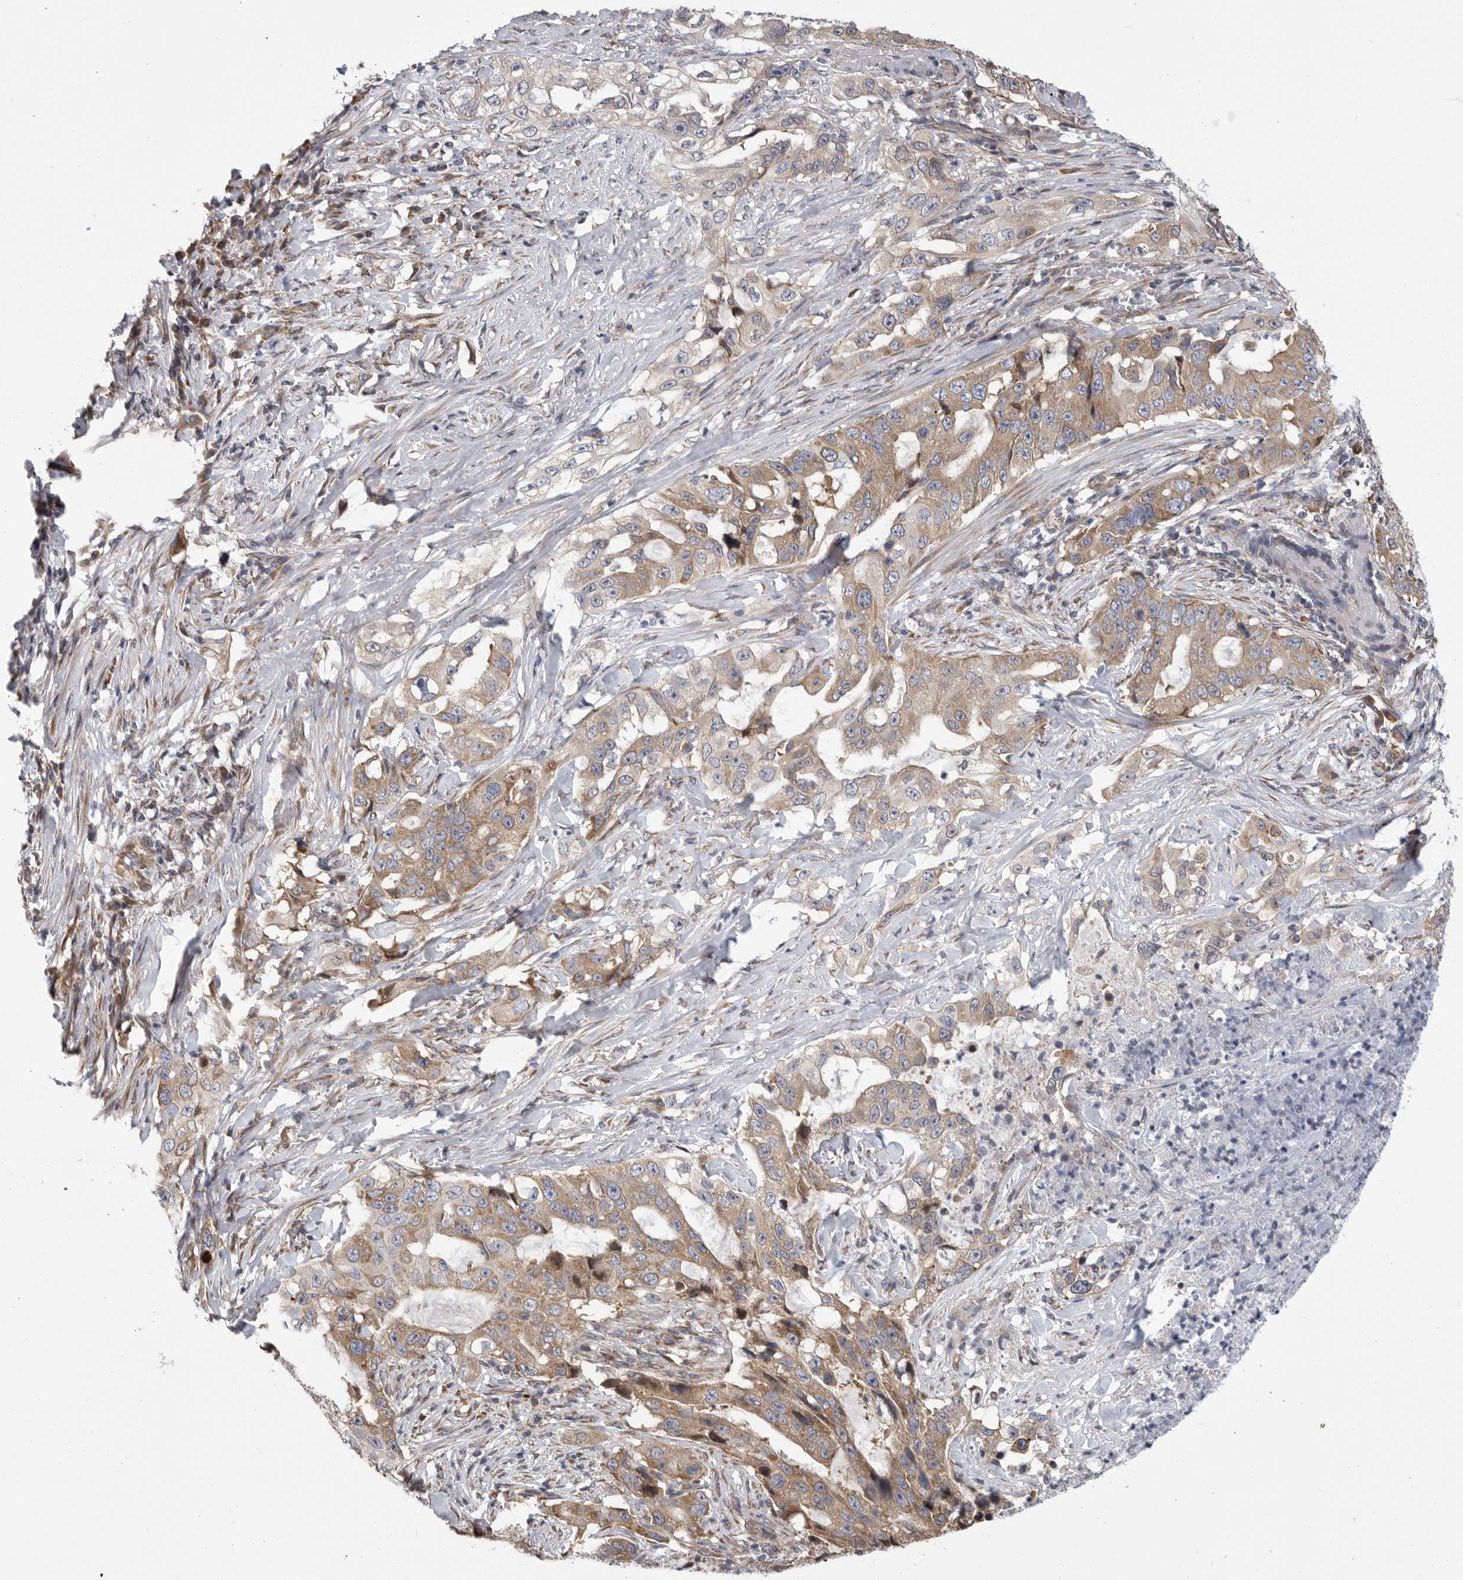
{"staining": {"intensity": "moderate", "quantity": ">75%", "location": "cytoplasmic/membranous"}, "tissue": "lung cancer", "cell_type": "Tumor cells", "image_type": "cancer", "snomed": [{"axis": "morphology", "description": "Adenocarcinoma, NOS"}, {"axis": "topography", "description": "Lung"}], "caption": "Lung cancer (adenocarcinoma) stained for a protein (brown) reveals moderate cytoplasmic/membranous positive positivity in approximately >75% of tumor cells.", "gene": "FBXO43", "patient": {"sex": "female", "age": 51}}